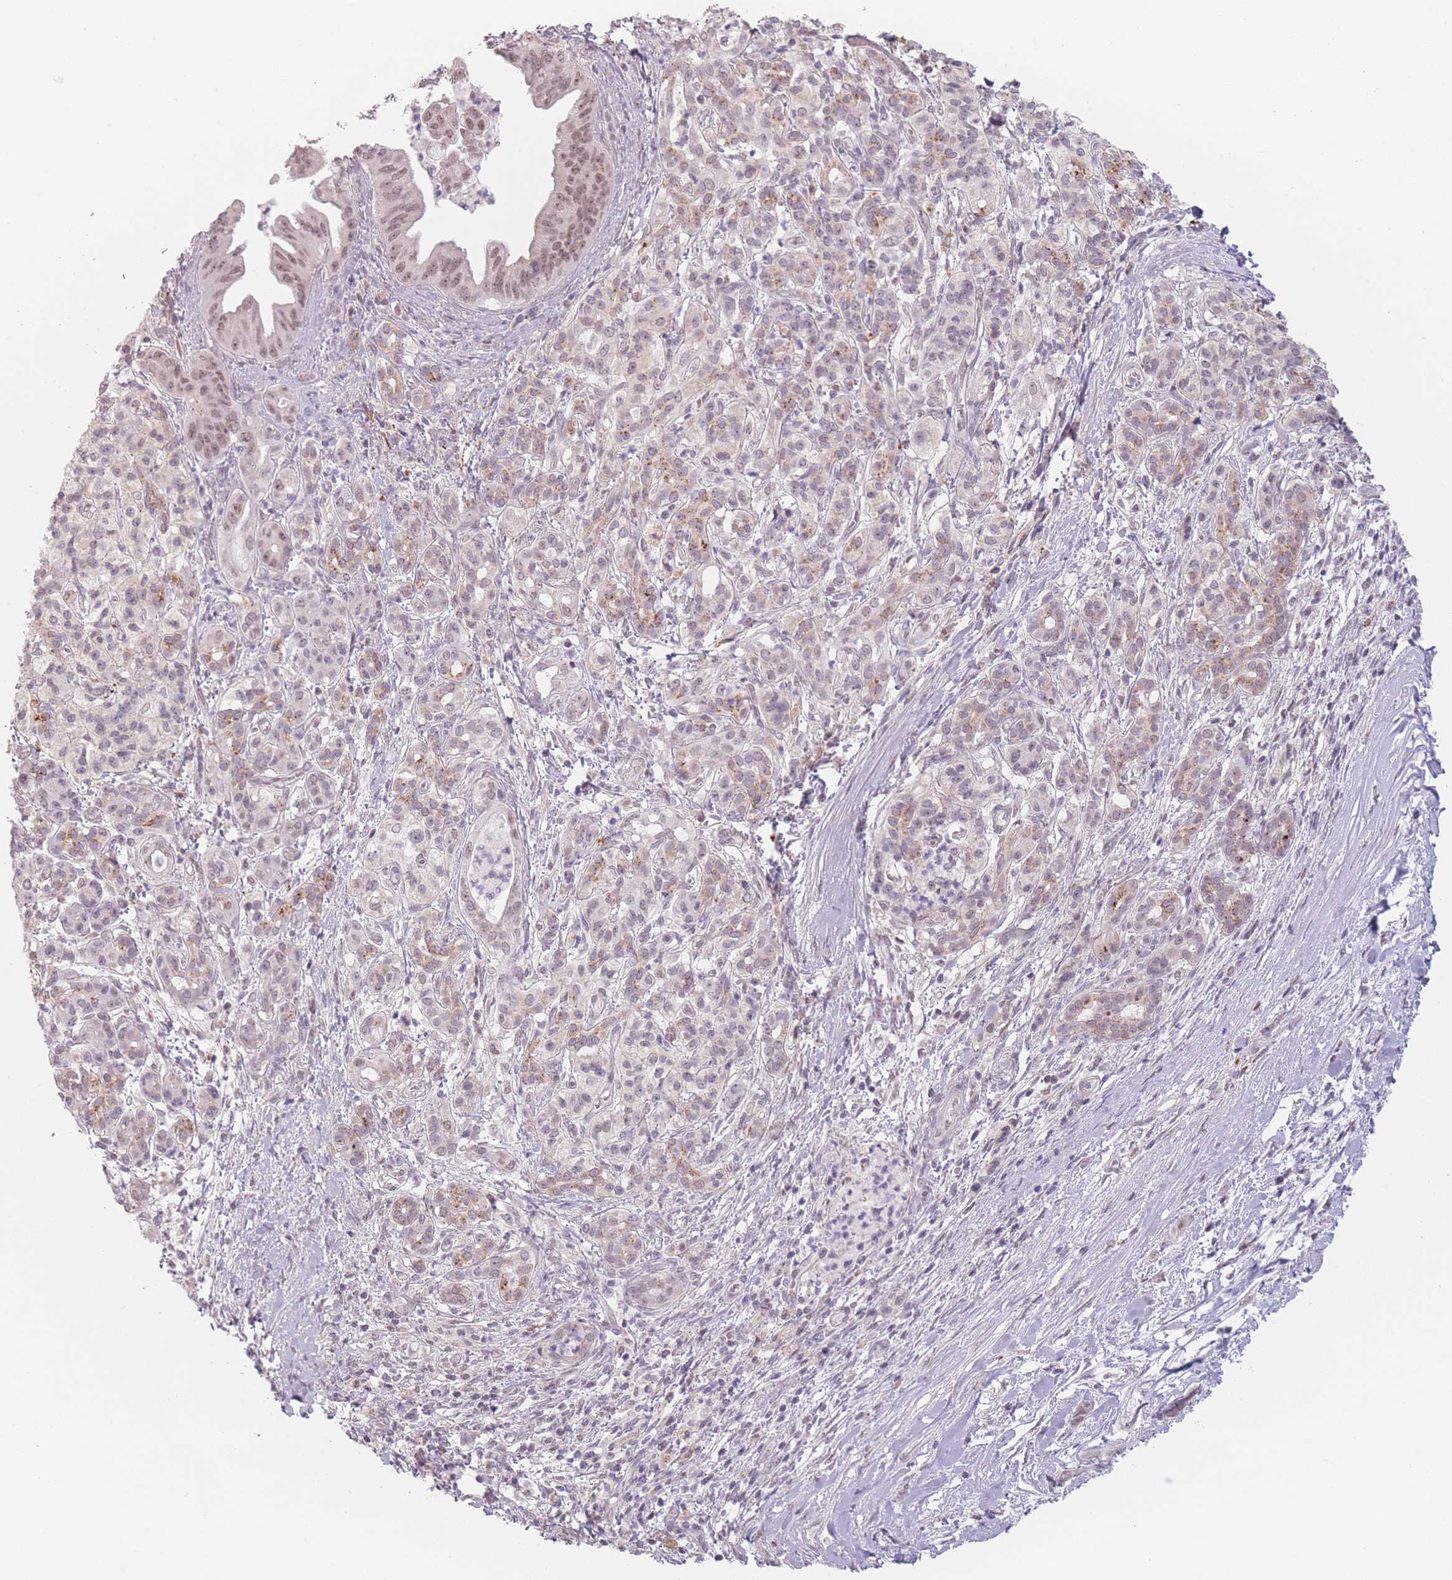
{"staining": {"intensity": "moderate", "quantity": ">75%", "location": "nuclear"}, "tissue": "pancreatic cancer", "cell_type": "Tumor cells", "image_type": "cancer", "snomed": [{"axis": "morphology", "description": "Adenocarcinoma, NOS"}, {"axis": "topography", "description": "Pancreas"}], "caption": "Tumor cells reveal moderate nuclear staining in about >75% of cells in adenocarcinoma (pancreatic).", "gene": "OR10C1", "patient": {"sex": "male", "age": 58}}